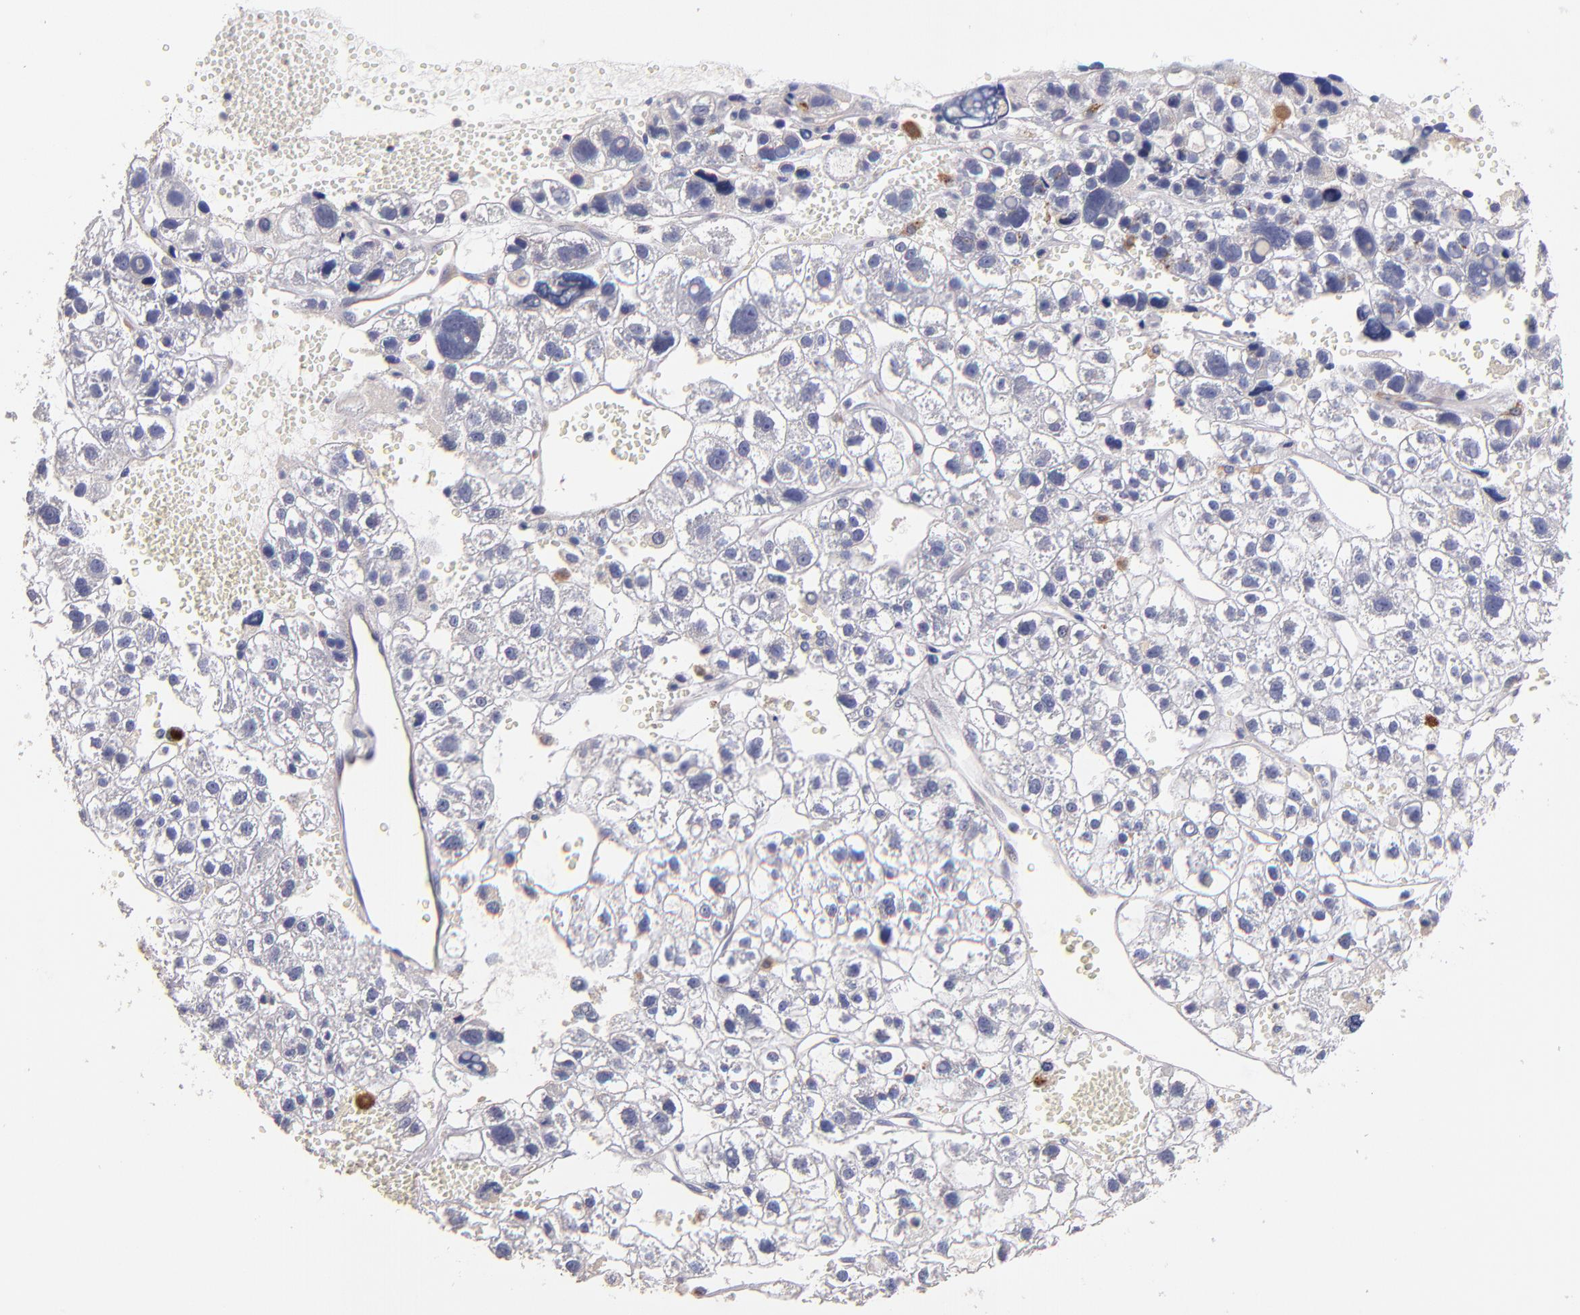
{"staining": {"intensity": "negative", "quantity": "none", "location": "none"}, "tissue": "liver cancer", "cell_type": "Tumor cells", "image_type": "cancer", "snomed": [{"axis": "morphology", "description": "Carcinoma, Hepatocellular, NOS"}, {"axis": "topography", "description": "Liver"}], "caption": "This micrograph is of liver cancer (hepatocellular carcinoma) stained with immunohistochemistry to label a protein in brown with the nuclei are counter-stained blue. There is no positivity in tumor cells.", "gene": "MAGEE1", "patient": {"sex": "female", "age": 85}}